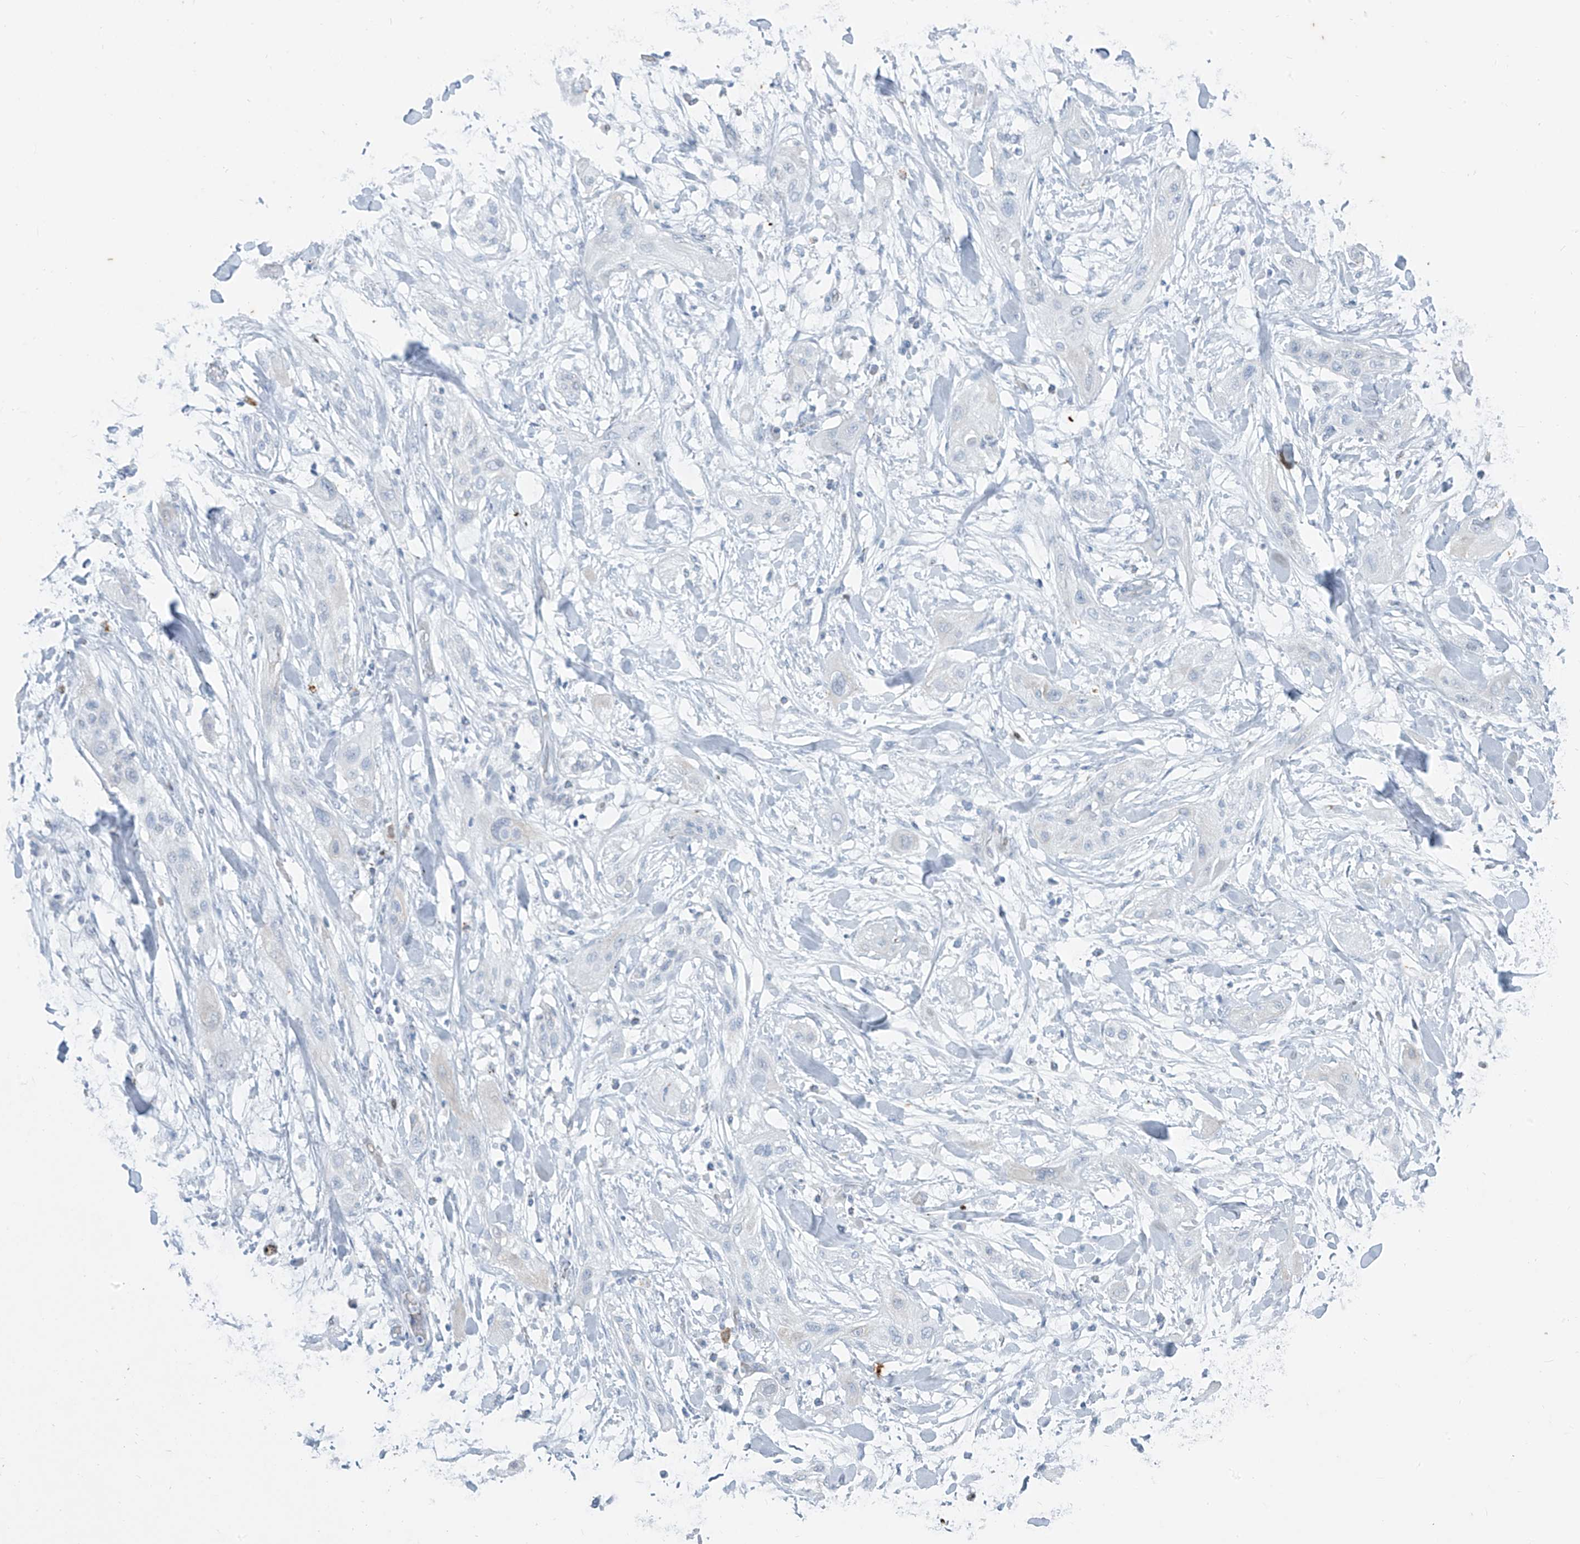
{"staining": {"intensity": "negative", "quantity": "none", "location": "none"}, "tissue": "lung cancer", "cell_type": "Tumor cells", "image_type": "cancer", "snomed": [{"axis": "morphology", "description": "Squamous cell carcinoma, NOS"}, {"axis": "topography", "description": "Lung"}], "caption": "The IHC micrograph has no significant staining in tumor cells of lung squamous cell carcinoma tissue. The staining was performed using DAB (3,3'-diaminobenzidine) to visualize the protein expression in brown, while the nuclei were stained in blue with hematoxylin (Magnification: 20x).", "gene": "CX3CR1", "patient": {"sex": "female", "age": 47}}